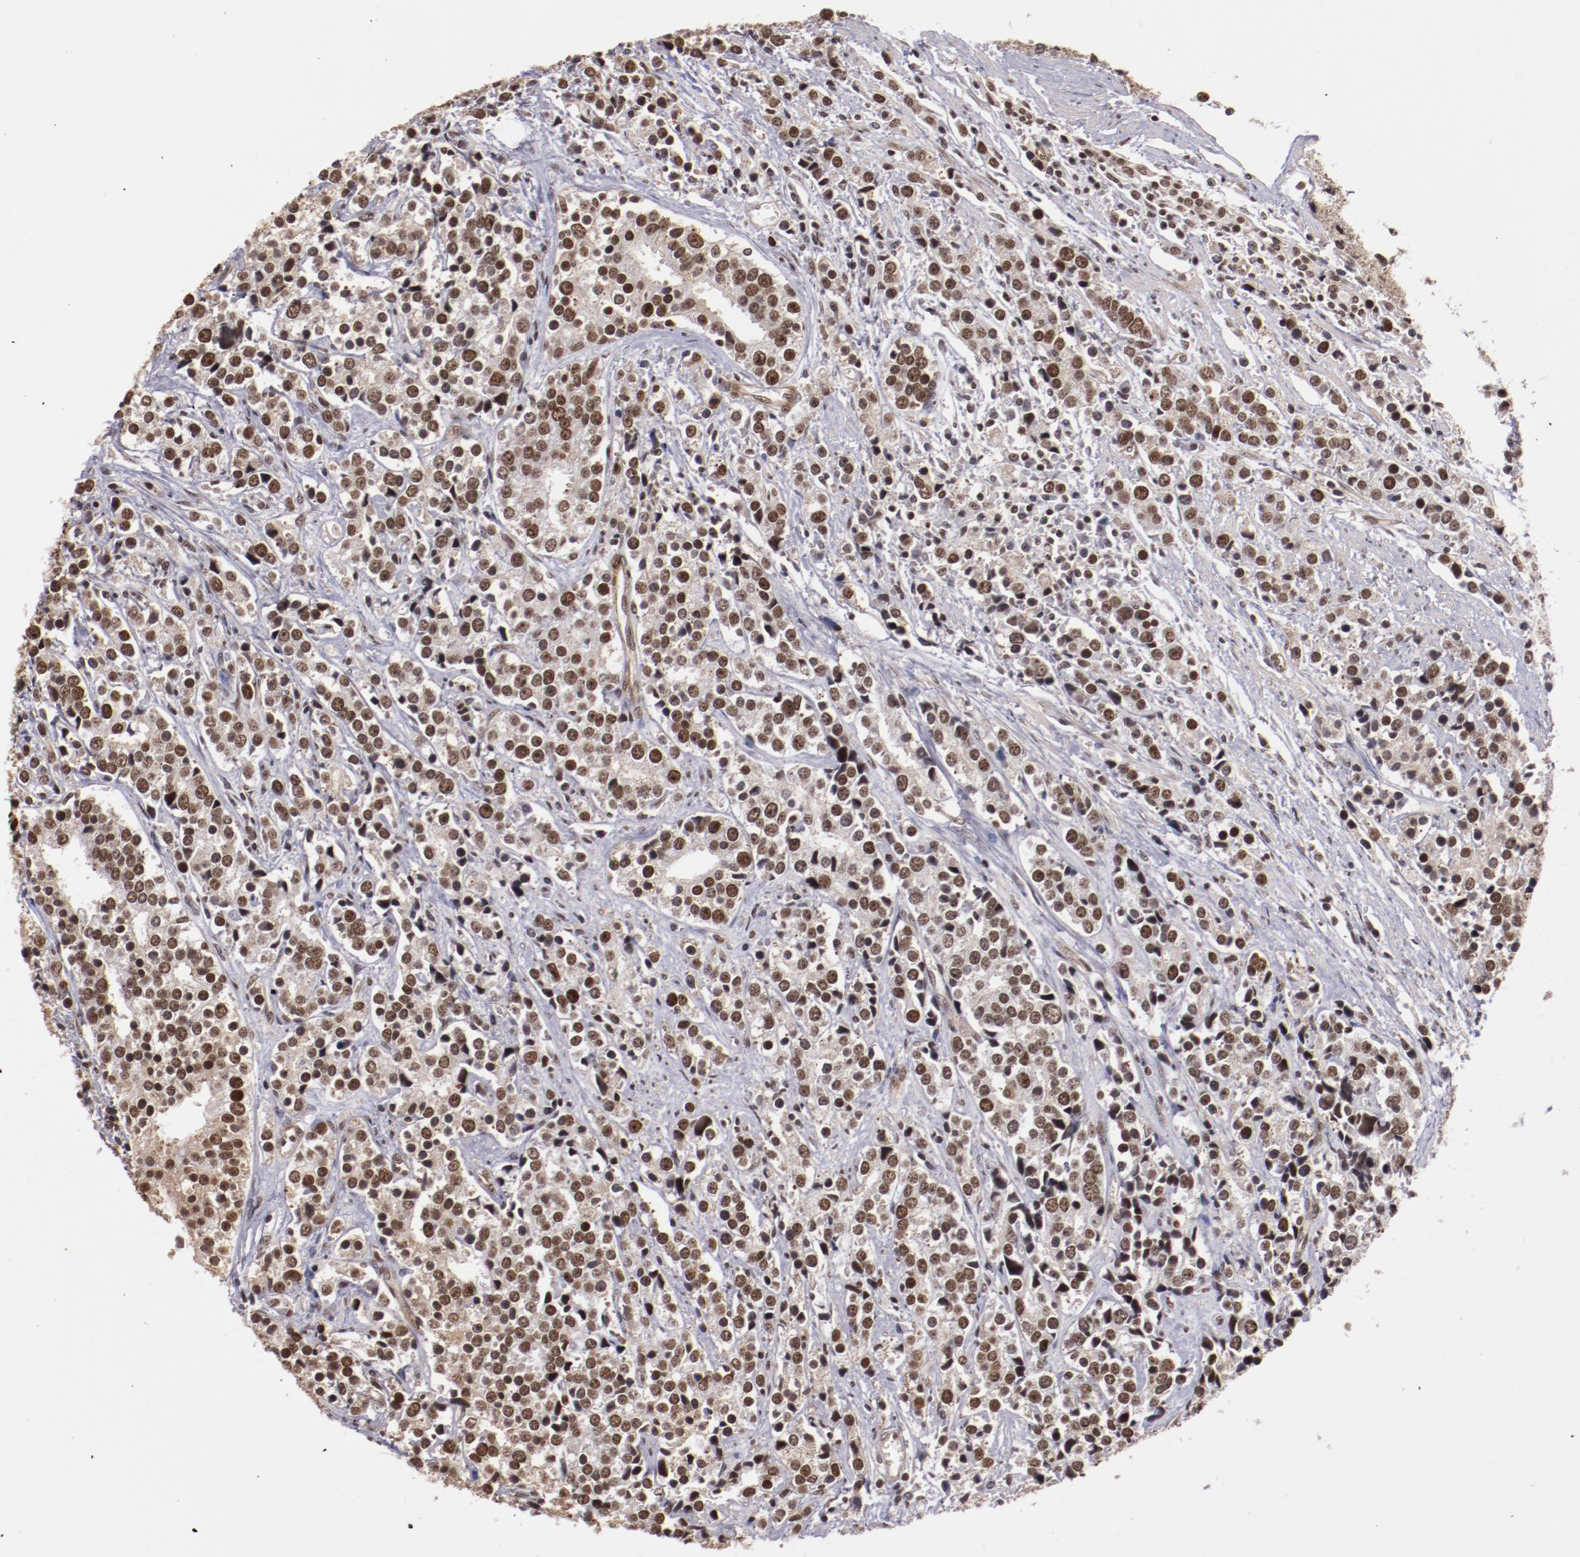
{"staining": {"intensity": "moderate", "quantity": ">75%", "location": "nuclear"}, "tissue": "prostate cancer", "cell_type": "Tumor cells", "image_type": "cancer", "snomed": [{"axis": "morphology", "description": "Adenocarcinoma, High grade"}, {"axis": "topography", "description": "Prostate"}], "caption": "A medium amount of moderate nuclear staining is appreciated in approximately >75% of tumor cells in prostate cancer tissue.", "gene": "STAG2", "patient": {"sex": "male", "age": 71}}